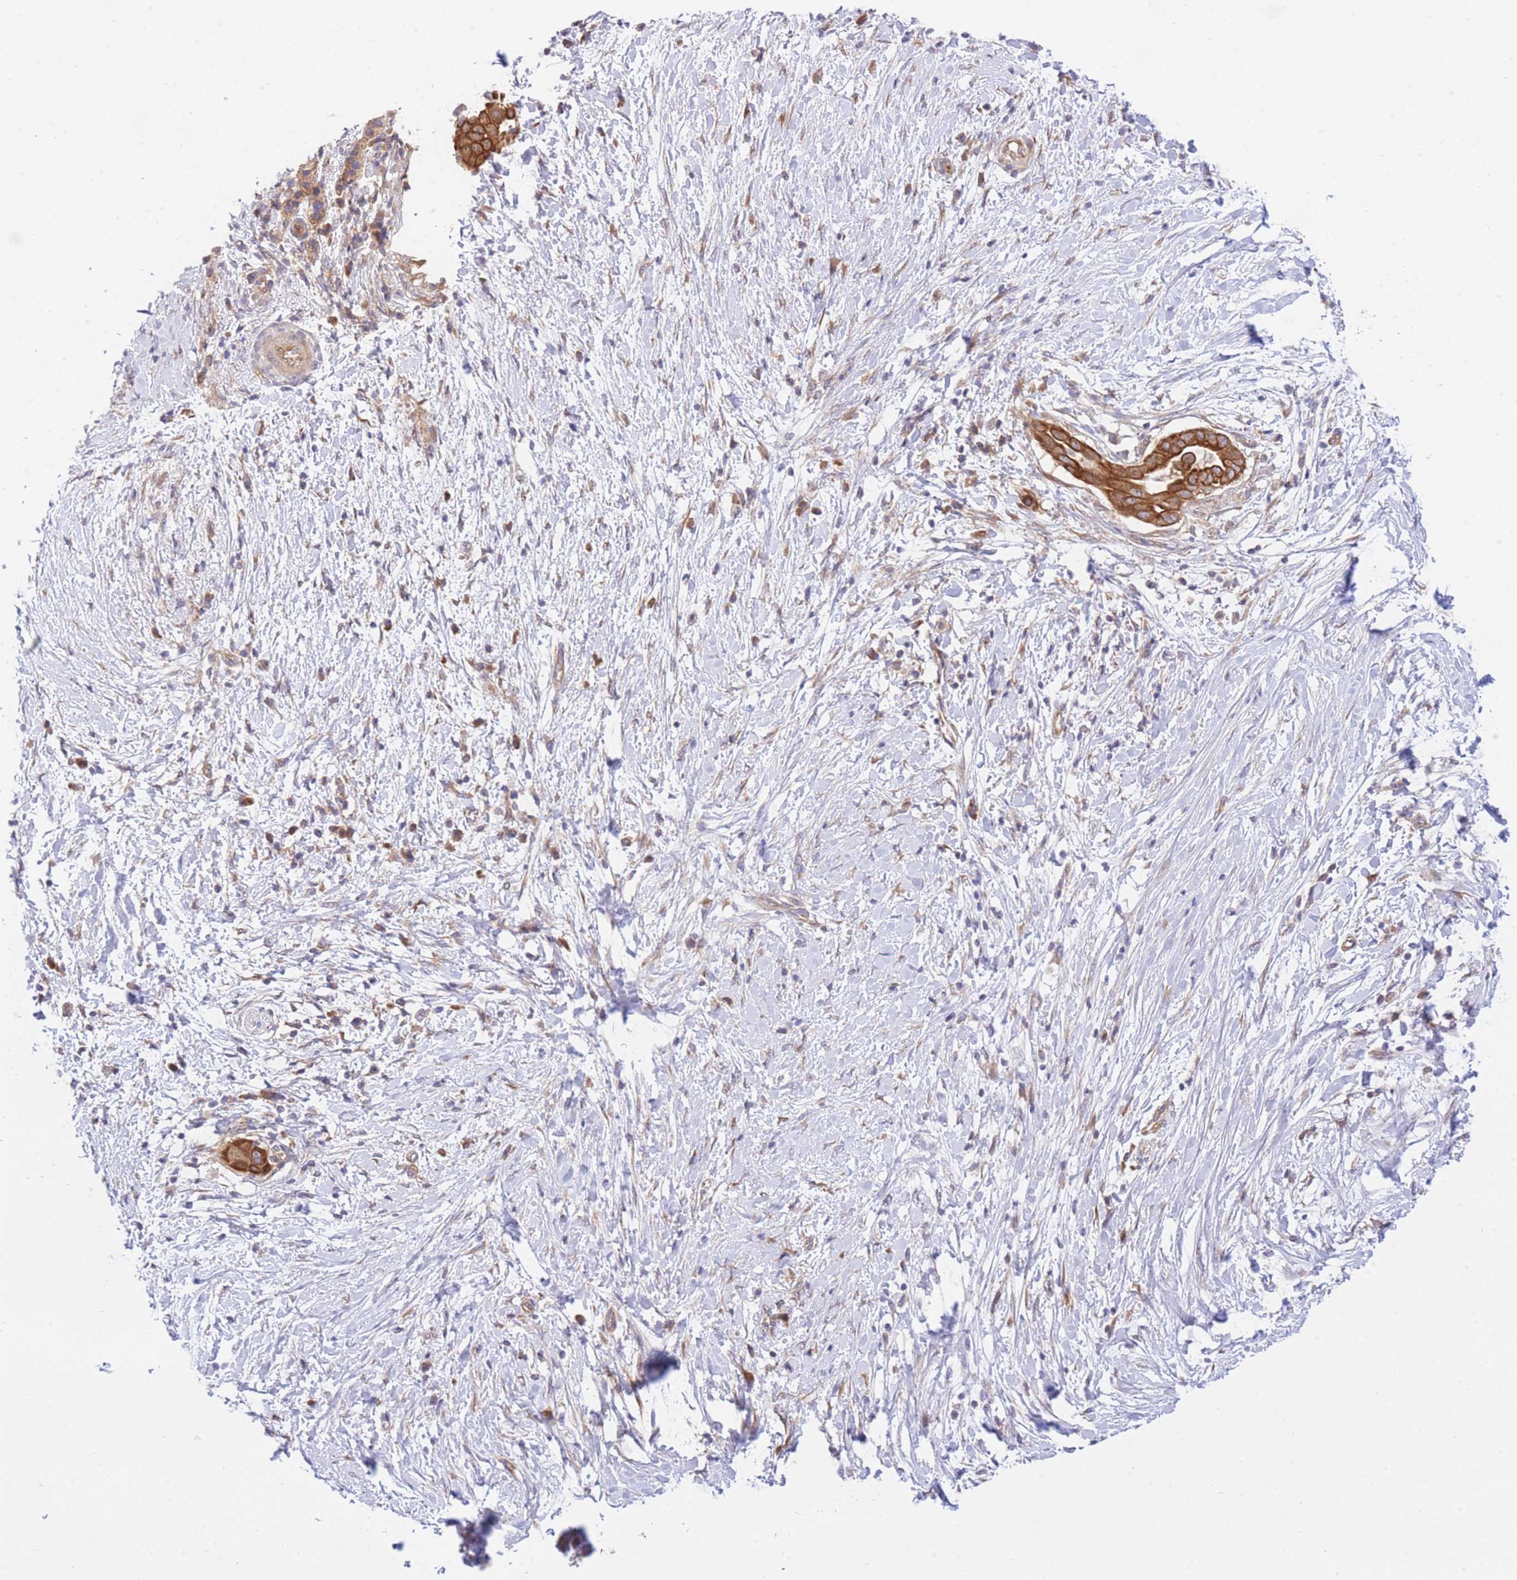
{"staining": {"intensity": "strong", "quantity": ">75%", "location": "cytoplasmic/membranous"}, "tissue": "pancreatic cancer", "cell_type": "Tumor cells", "image_type": "cancer", "snomed": [{"axis": "morphology", "description": "Adenocarcinoma, NOS"}, {"axis": "topography", "description": "Pancreas"}], "caption": "A brown stain labels strong cytoplasmic/membranous positivity of a protein in human pancreatic adenocarcinoma tumor cells.", "gene": "EIF2B2", "patient": {"sex": "male", "age": 68}}